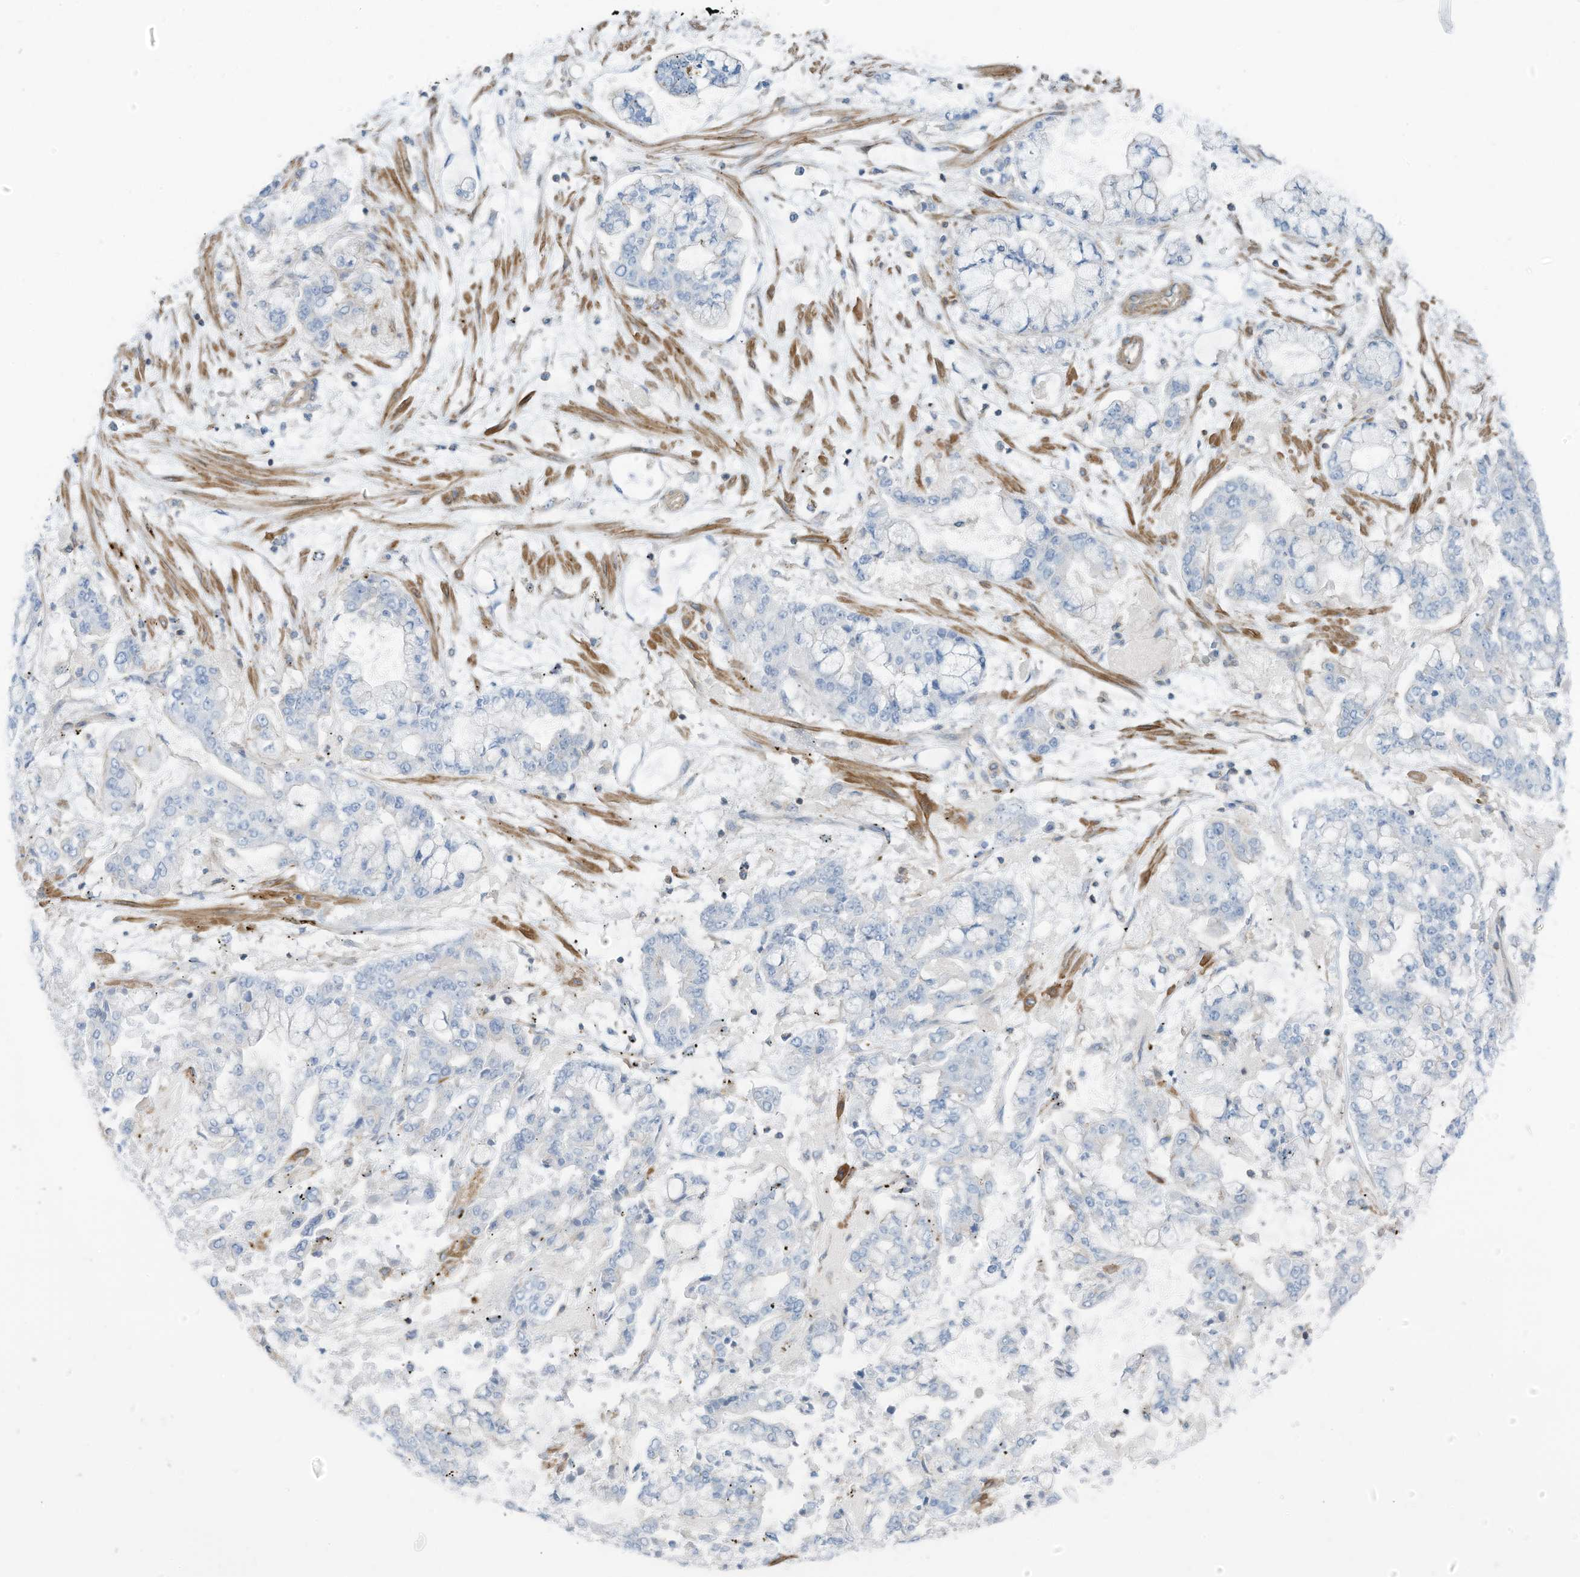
{"staining": {"intensity": "negative", "quantity": "none", "location": "none"}, "tissue": "stomach cancer", "cell_type": "Tumor cells", "image_type": "cancer", "snomed": [{"axis": "morphology", "description": "Normal tissue, NOS"}, {"axis": "morphology", "description": "Adenocarcinoma, NOS"}, {"axis": "topography", "description": "Stomach, upper"}, {"axis": "topography", "description": "Stomach"}], "caption": "A photomicrograph of human stomach adenocarcinoma is negative for staining in tumor cells.", "gene": "ZNF846", "patient": {"sex": "male", "age": 76}}